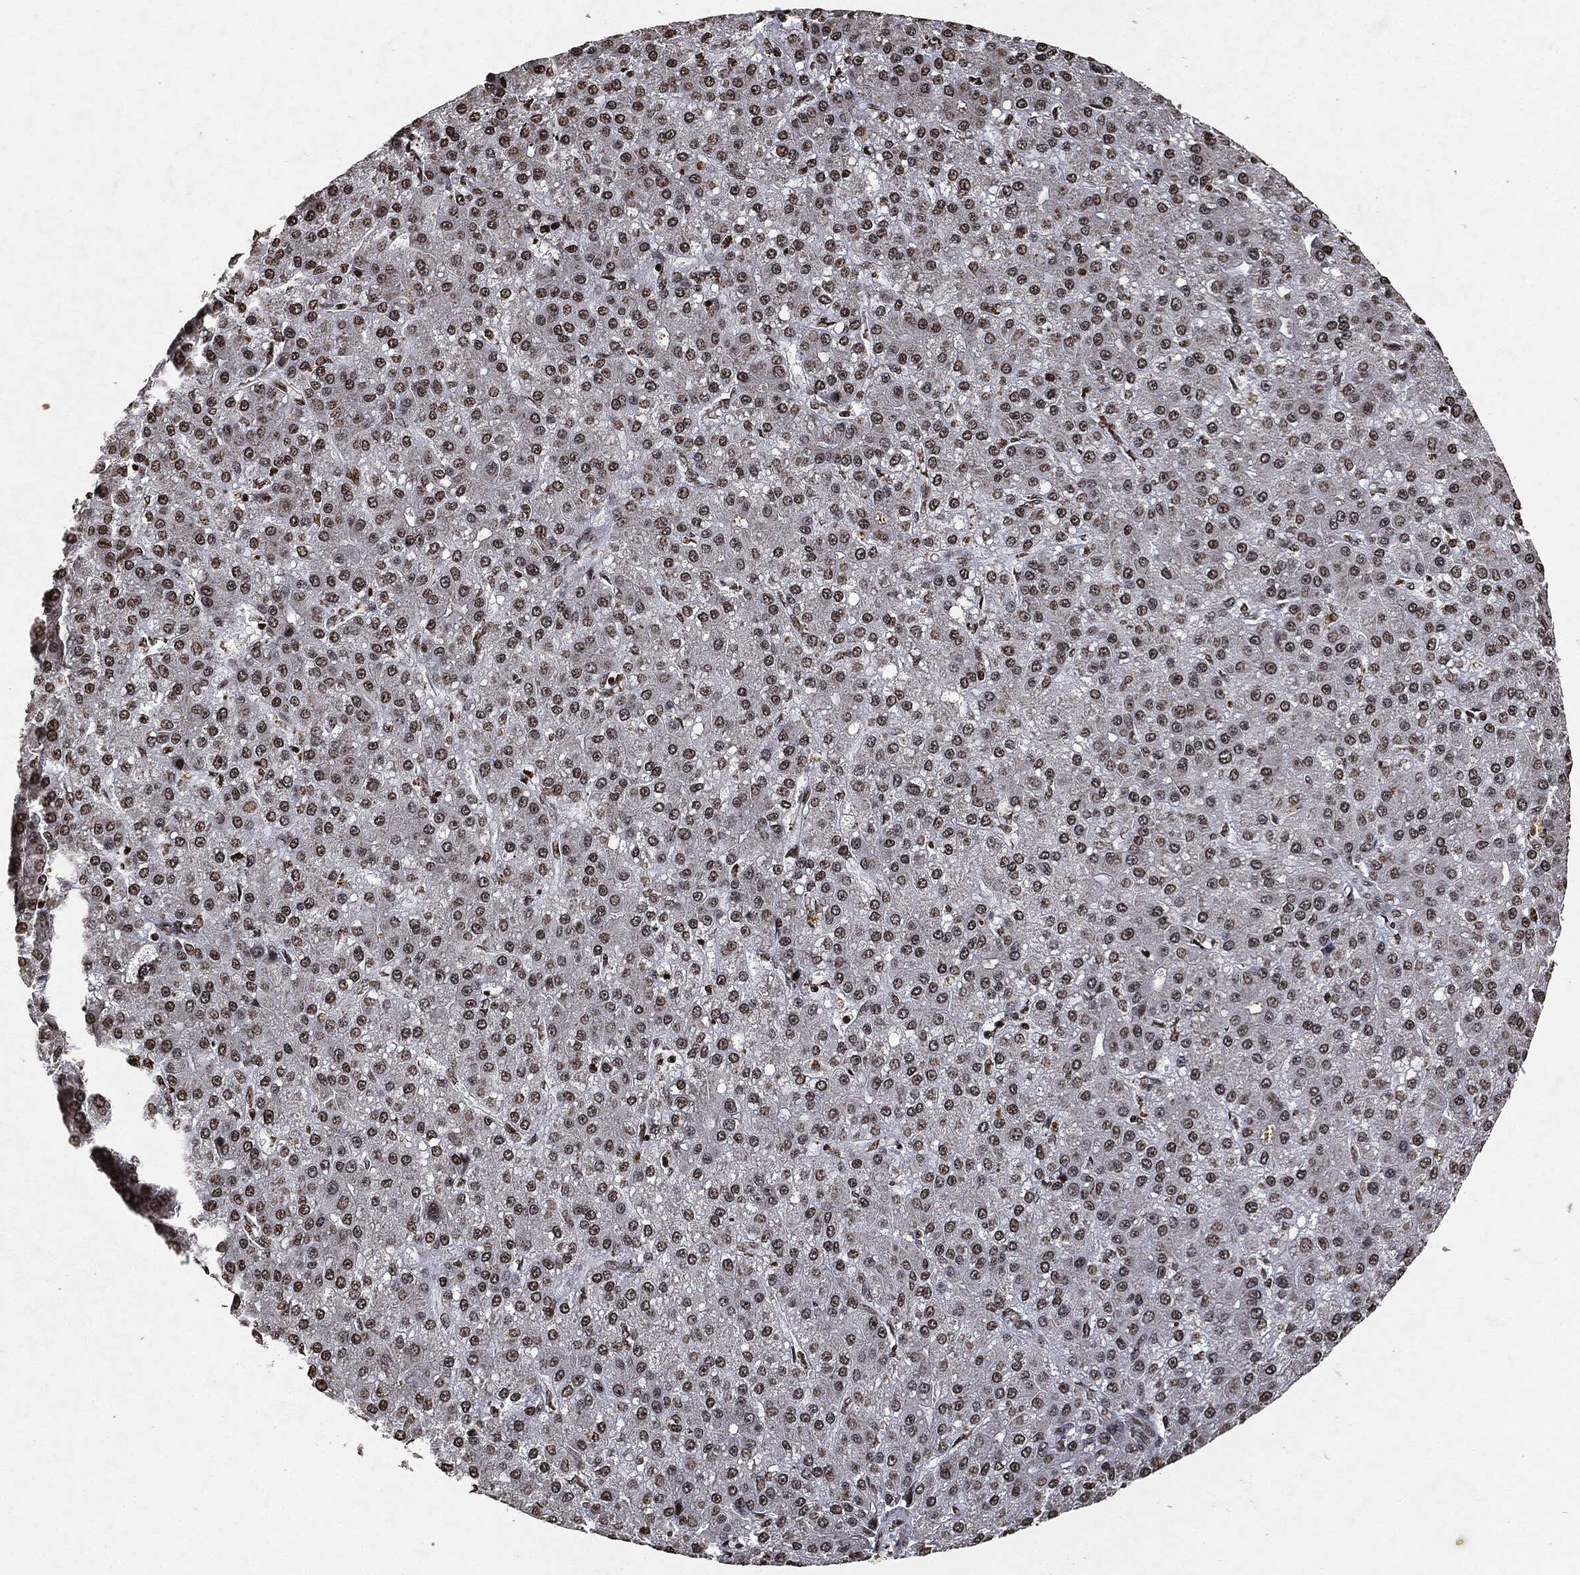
{"staining": {"intensity": "weak", "quantity": "25%-75%", "location": "nuclear"}, "tissue": "liver cancer", "cell_type": "Tumor cells", "image_type": "cancer", "snomed": [{"axis": "morphology", "description": "Carcinoma, Hepatocellular, NOS"}, {"axis": "topography", "description": "Liver"}], "caption": "Hepatocellular carcinoma (liver) was stained to show a protein in brown. There is low levels of weak nuclear staining in approximately 25%-75% of tumor cells.", "gene": "JUN", "patient": {"sex": "male", "age": 67}}